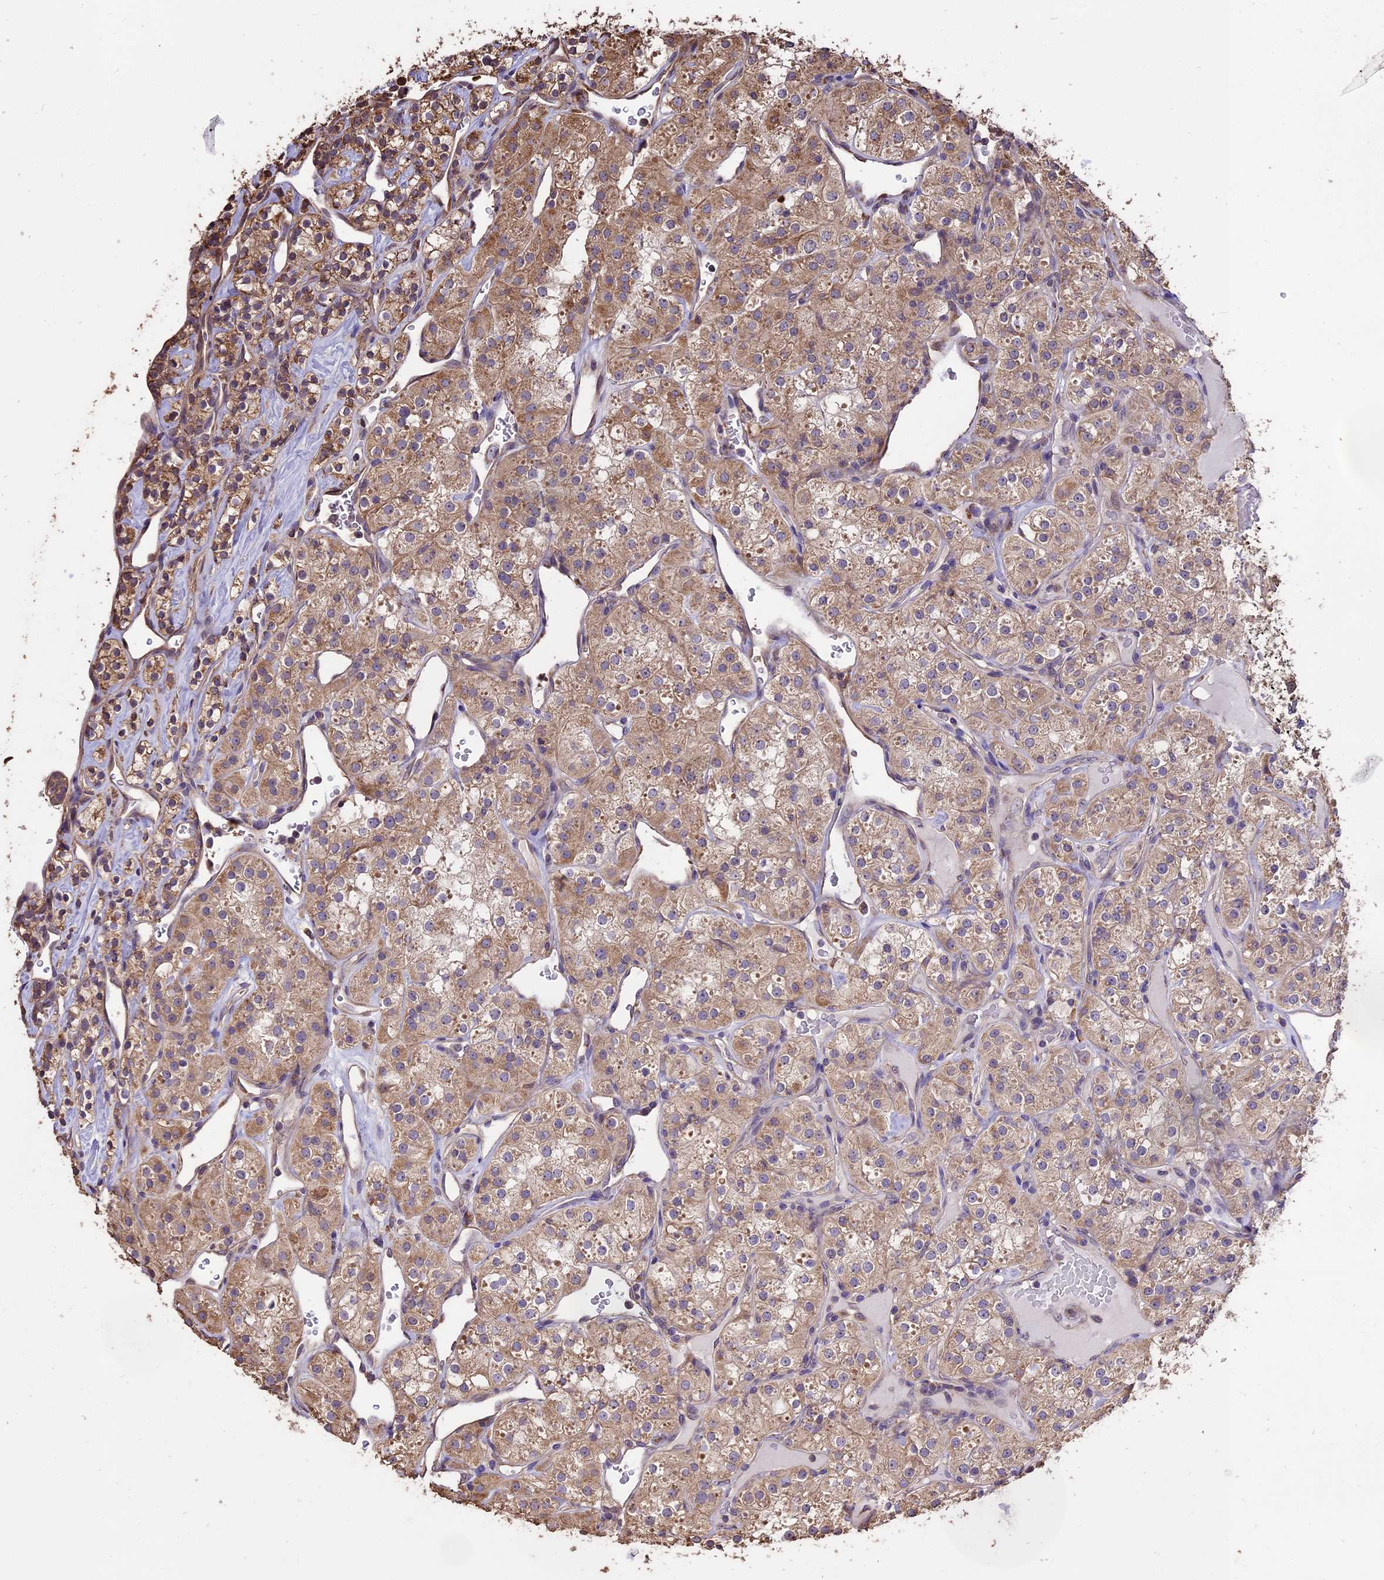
{"staining": {"intensity": "moderate", "quantity": "25%-75%", "location": "cytoplasmic/membranous"}, "tissue": "renal cancer", "cell_type": "Tumor cells", "image_type": "cancer", "snomed": [{"axis": "morphology", "description": "Adenocarcinoma, NOS"}, {"axis": "topography", "description": "Kidney"}], "caption": "DAB immunohistochemical staining of renal cancer (adenocarcinoma) exhibits moderate cytoplasmic/membranous protein staining in approximately 25%-75% of tumor cells.", "gene": "PGPEP1L", "patient": {"sex": "male", "age": 77}}